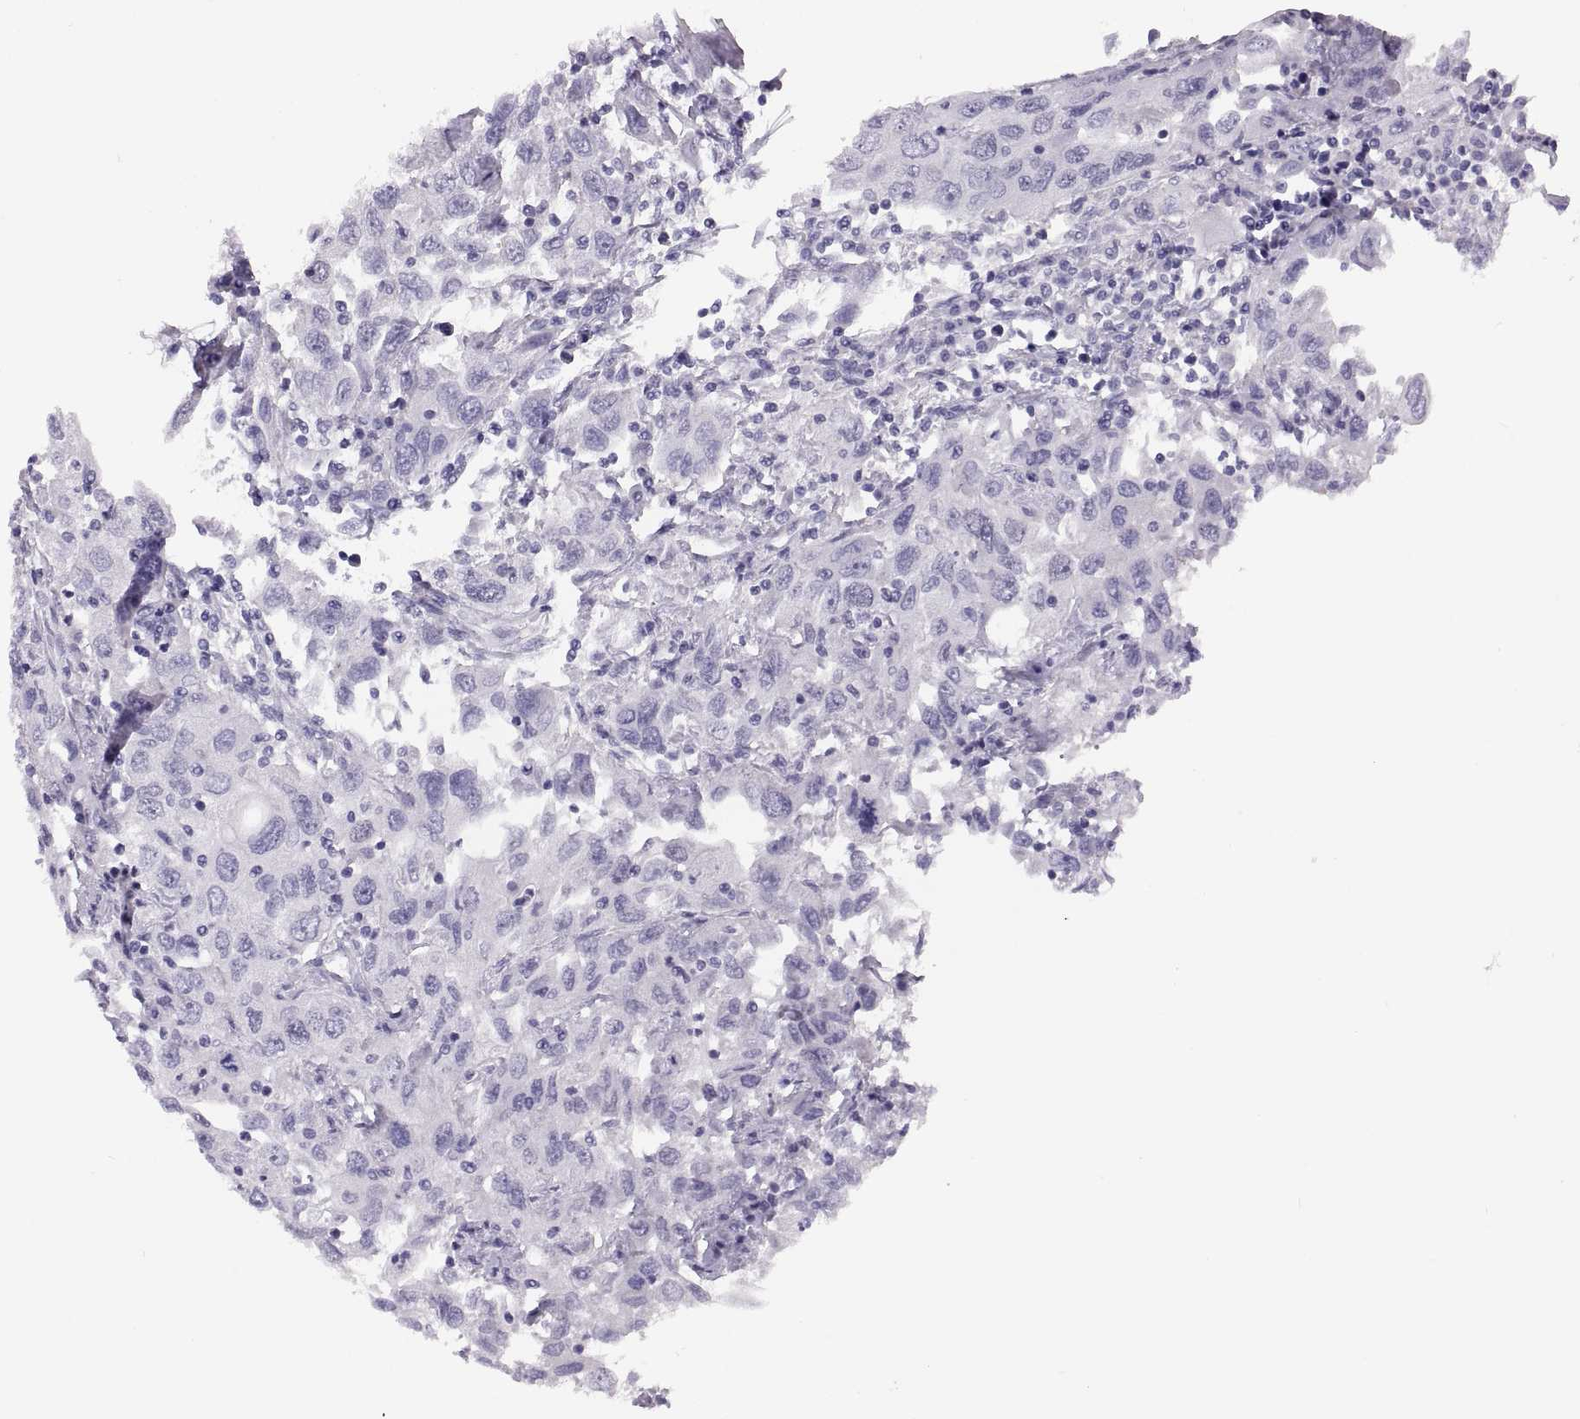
{"staining": {"intensity": "negative", "quantity": "none", "location": "none"}, "tissue": "urothelial cancer", "cell_type": "Tumor cells", "image_type": "cancer", "snomed": [{"axis": "morphology", "description": "Urothelial carcinoma, High grade"}, {"axis": "topography", "description": "Urinary bladder"}], "caption": "This micrograph is of urothelial cancer stained with IHC to label a protein in brown with the nuclei are counter-stained blue. There is no expression in tumor cells. The staining is performed using DAB brown chromogen with nuclei counter-stained in using hematoxylin.", "gene": "QRICH2", "patient": {"sex": "male", "age": 76}}